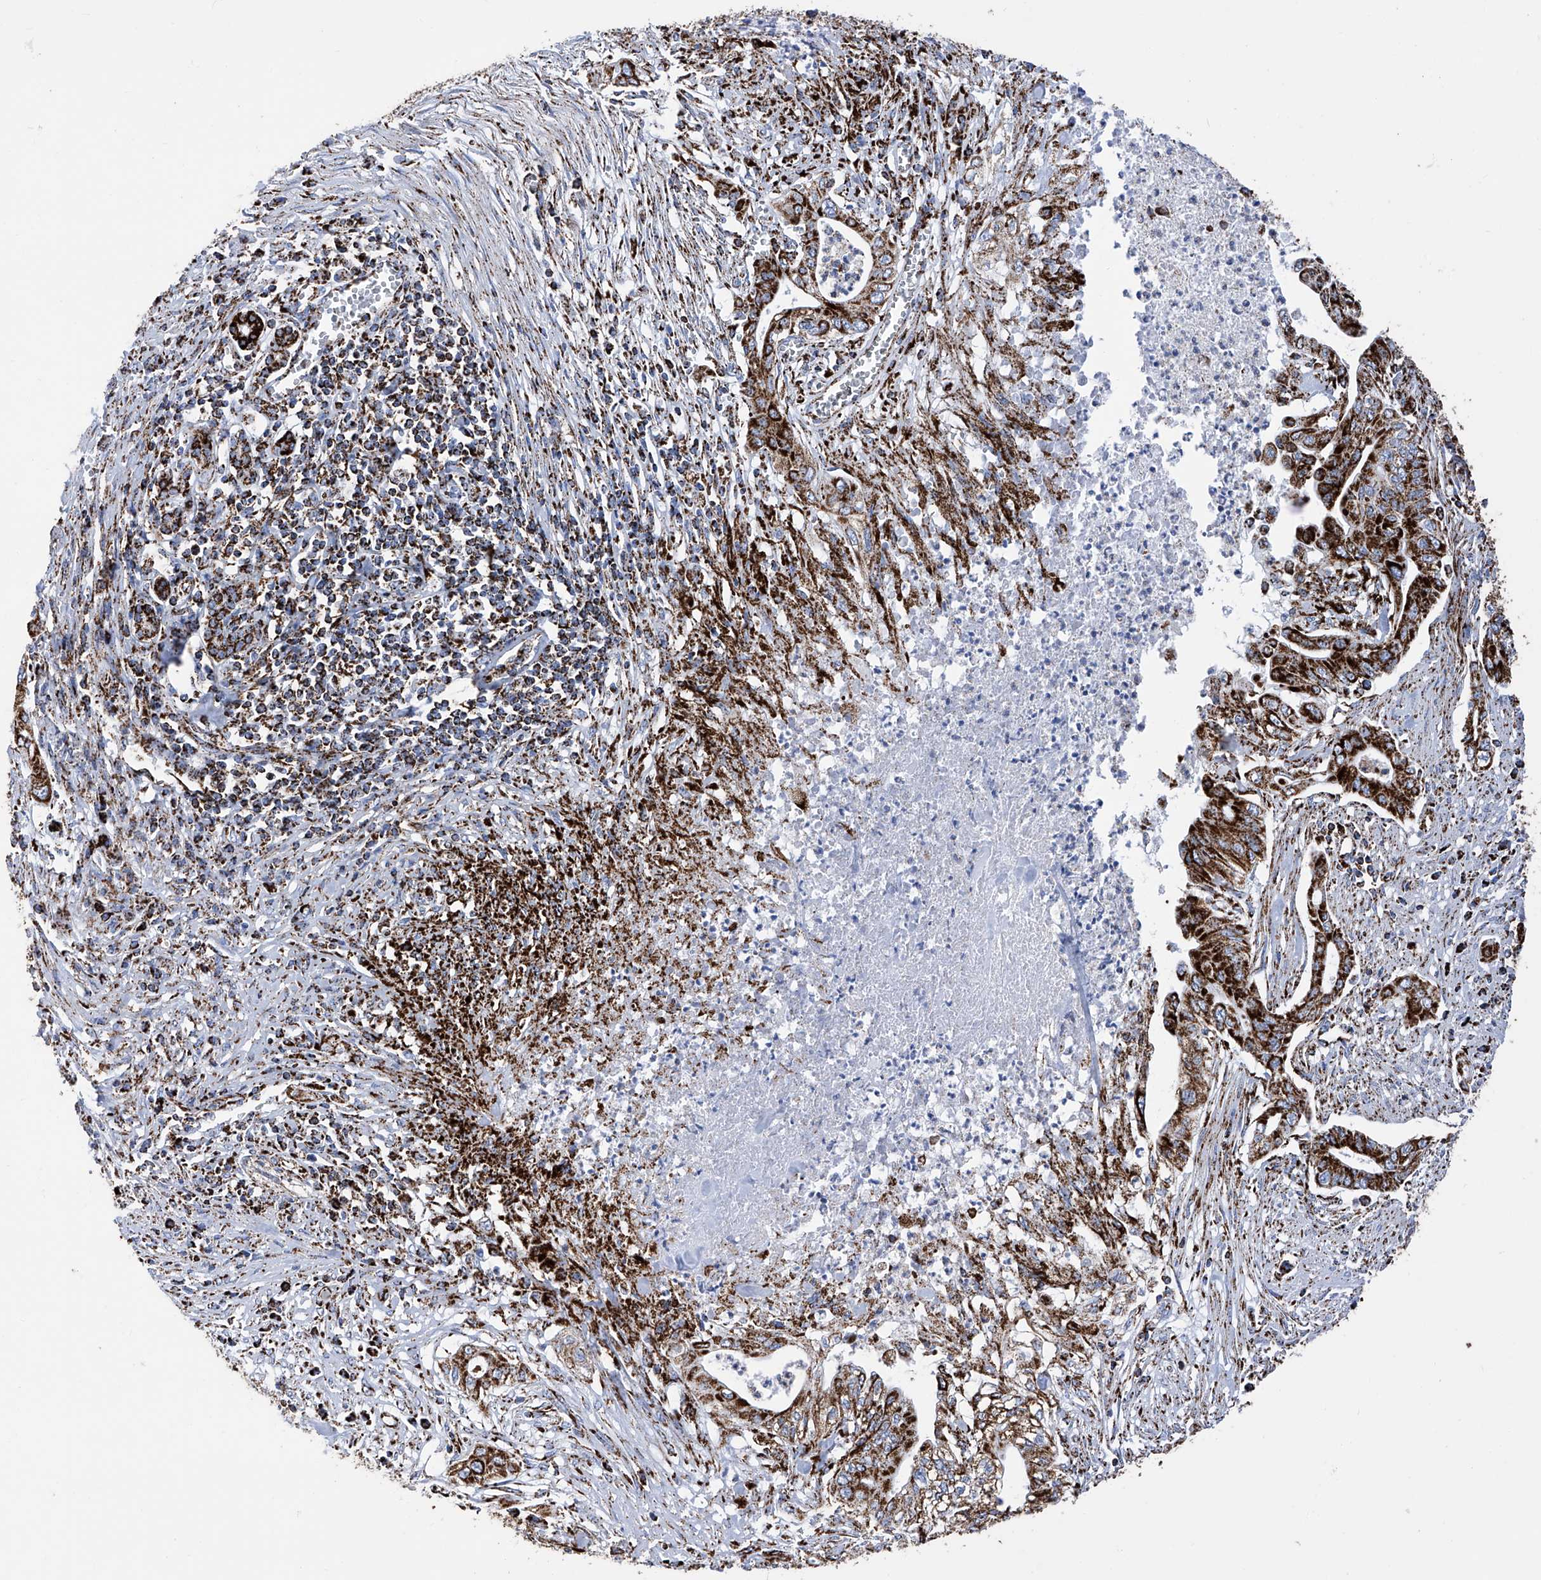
{"staining": {"intensity": "strong", "quantity": ">75%", "location": "cytoplasmic/membranous"}, "tissue": "pancreatic cancer", "cell_type": "Tumor cells", "image_type": "cancer", "snomed": [{"axis": "morphology", "description": "Adenocarcinoma, NOS"}, {"axis": "topography", "description": "Pancreas"}], "caption": "The histopathology image reveals immunohistochemical staining of pancreatic cancer (adenocarcinoma). There is strong cytoplasmic/membranous expression is identified in about >75% of tumor cells. (Stains: DAB in brown, nuclei in blue, Microscopy: brightfield microscopy at high magnification).", "gene": "ATP5PF", "patient": {"sex": "male", "age": 58}}